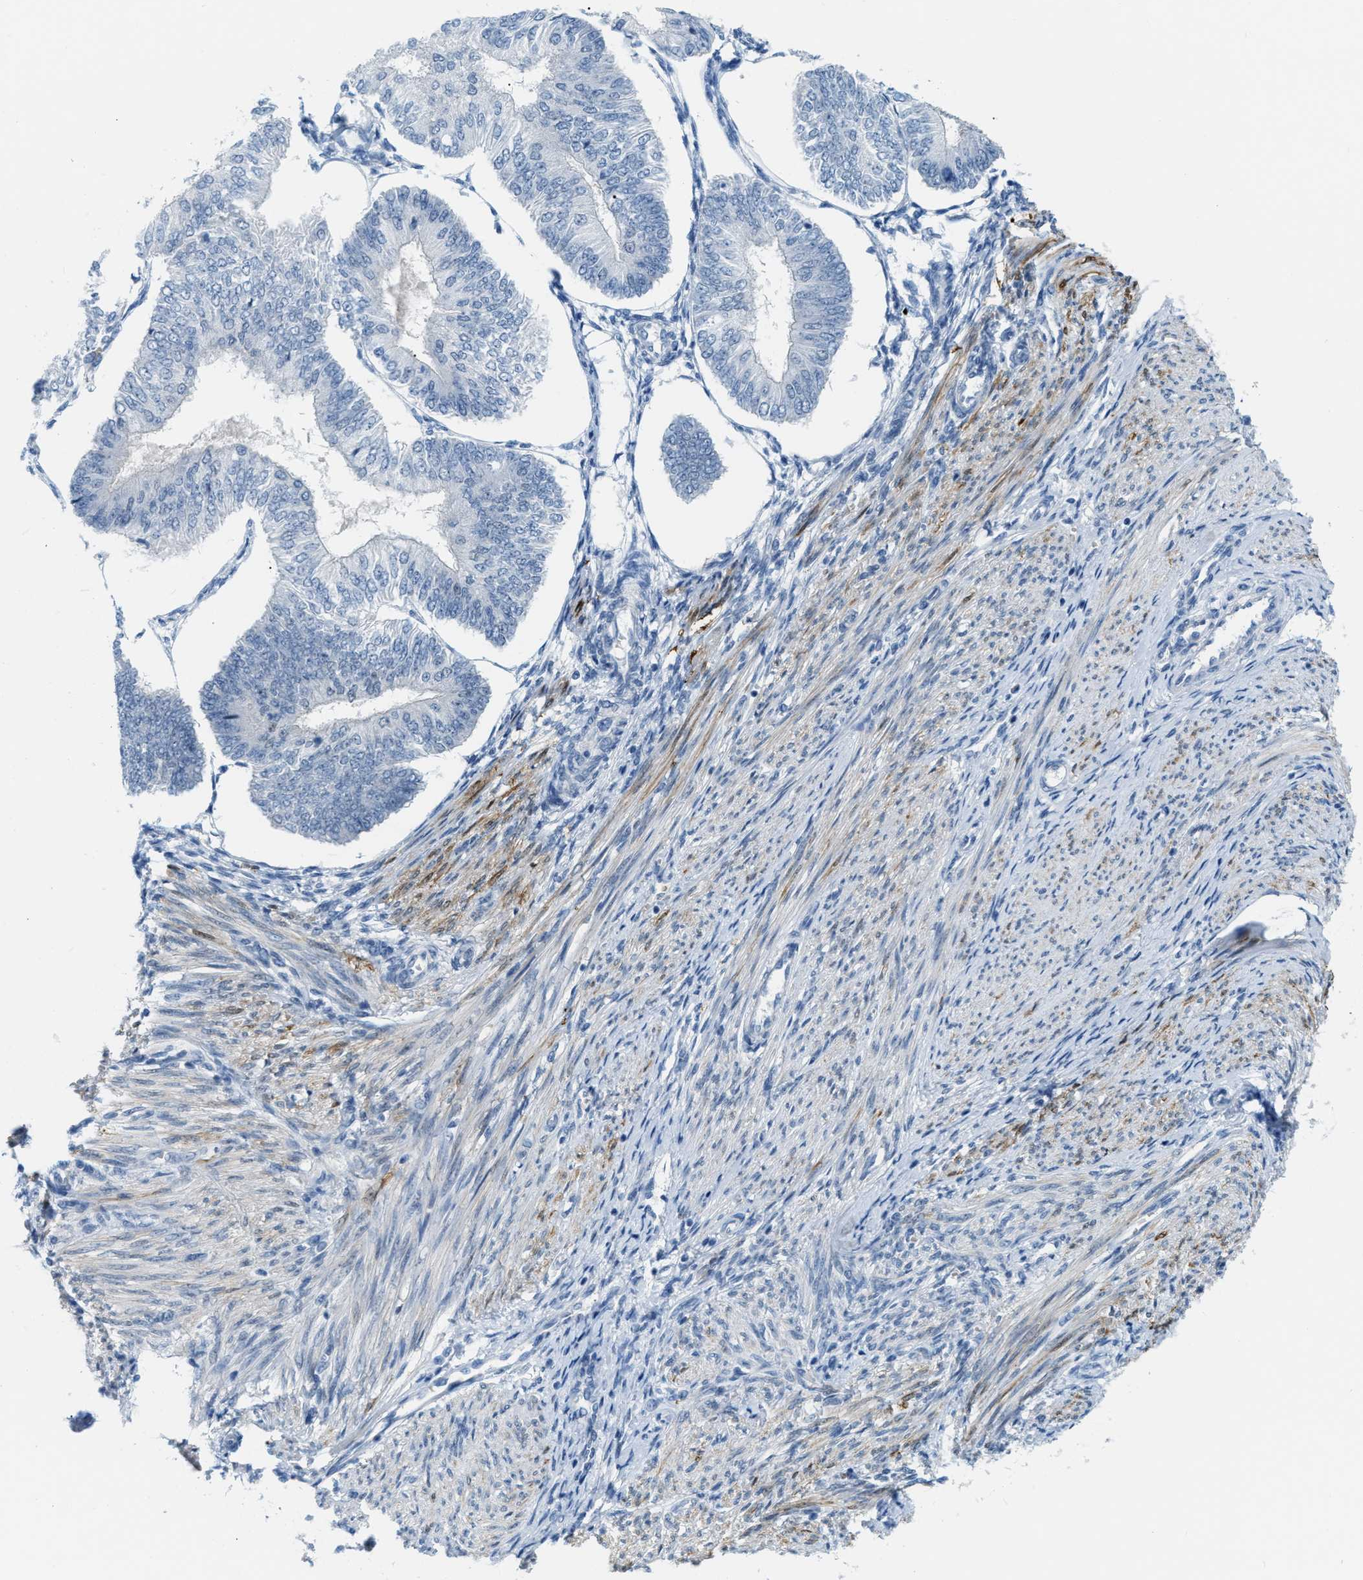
{"staining": {"intensity": "negative", "quantity": "none", "location": "none"}, "tissue": "endometrial cancer", "cell_type": "Tumor cells", "image_type": "cancer", "snomed": [{"axis": "morphology", "description": "Adenocarcinoma, NOS"}, {"axis": "topography", "description": "Endometrium"}], "caption": "Immunohistochemical staining of endometrial cancer reveals no significant staining in tumor cells. Nuclei are stained in blue.", "gene": "PHRF1", "patient": {"sex": "female", "age": 58}}